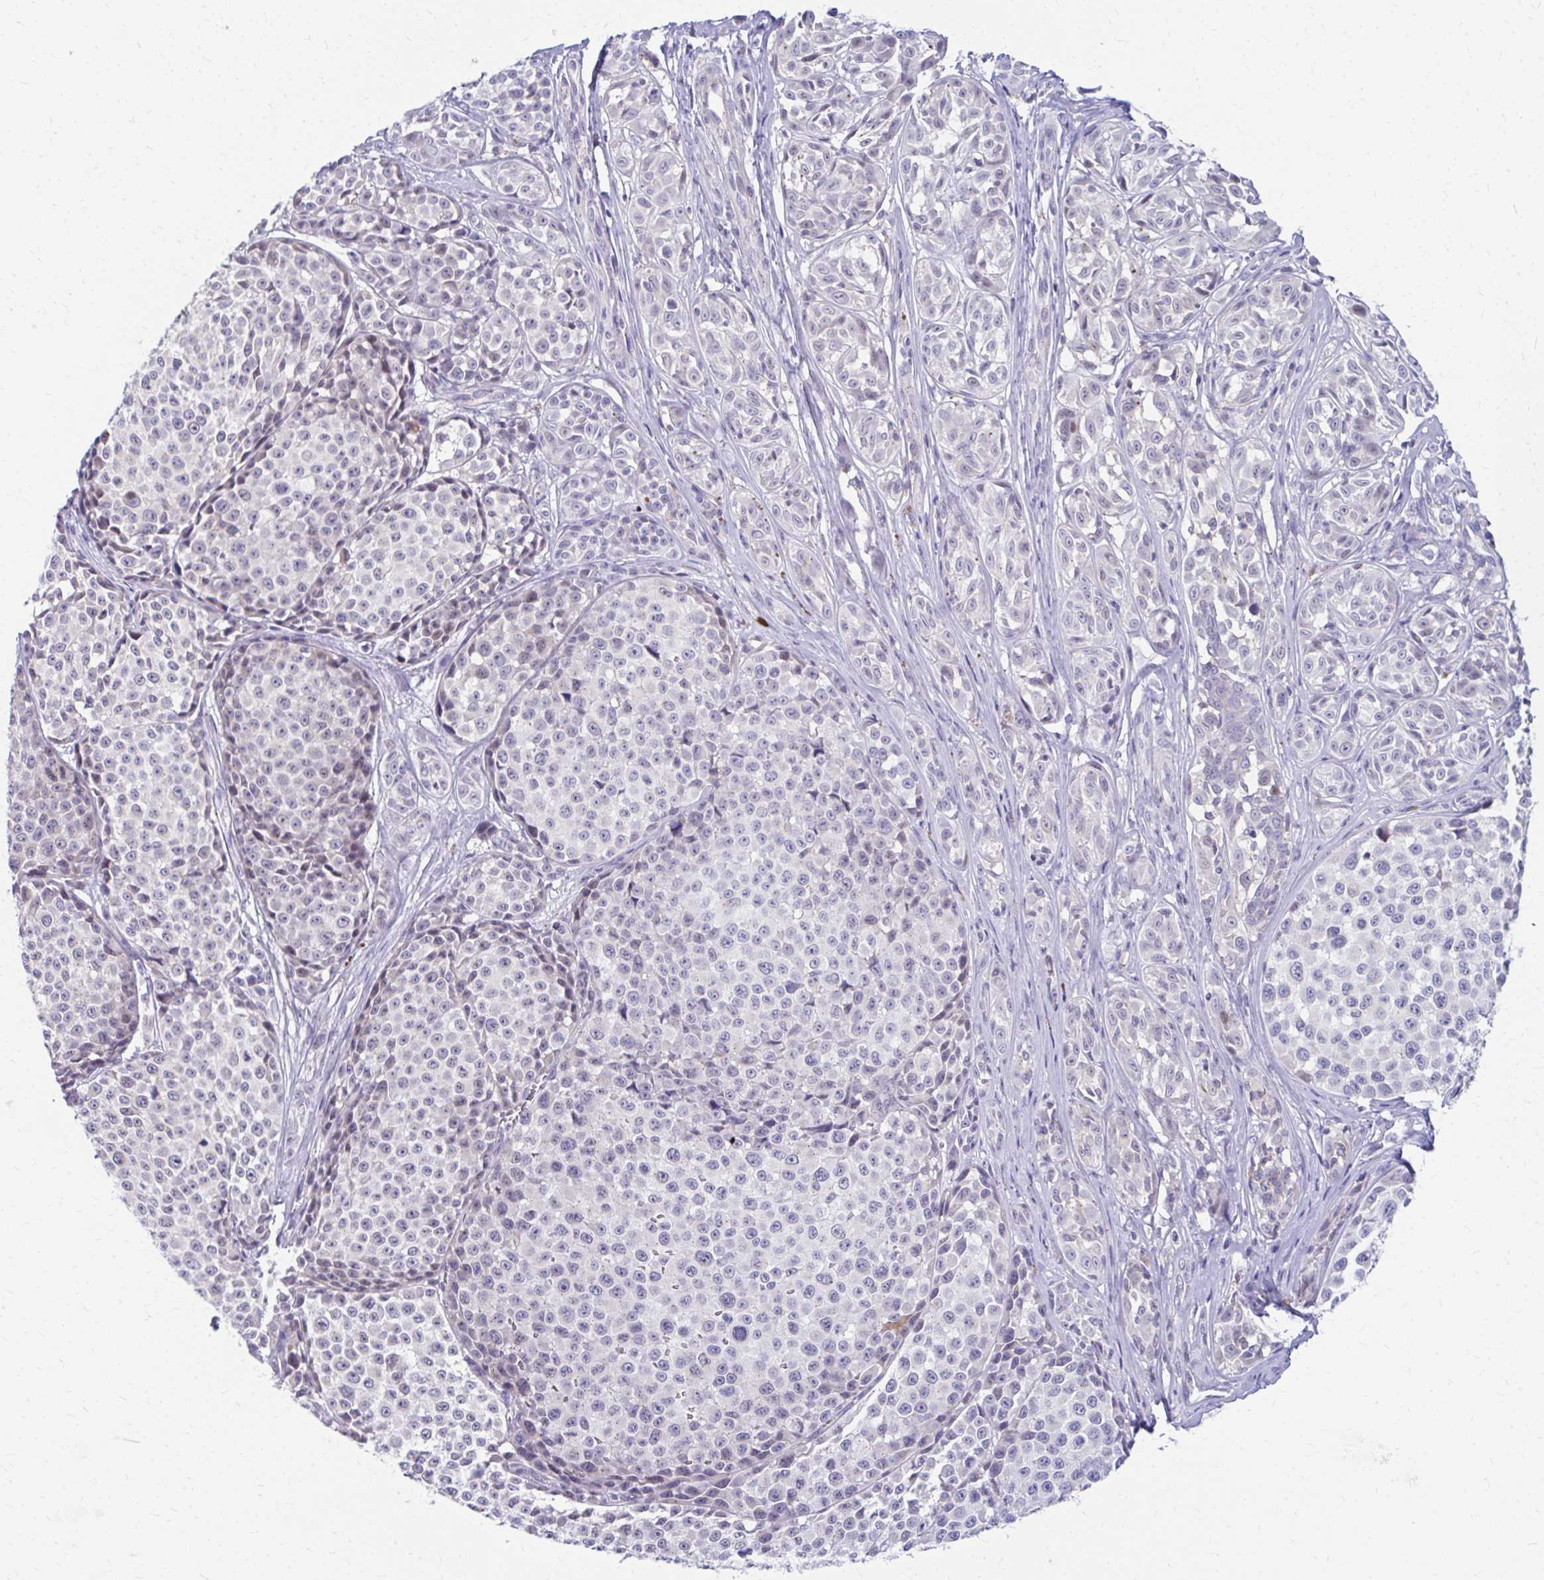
{"staining": {"intensity": "weak", "quantity": "<25%", "location": "nuclear"}, "tissue": "melanoma", "cell_type": "Tumor cells", "image_type": "cancer", "snomed": [{"axis": "morphology", "description": "Malignant melanoma, NOS"}, {"axis": "topography", "description": "Skin"}], "caption": "A histopathology image of human malignant melanoma is negative for staining in tumor cells.", "gene": "RADIL", "patient": {"sex": "female", "age": 35}}